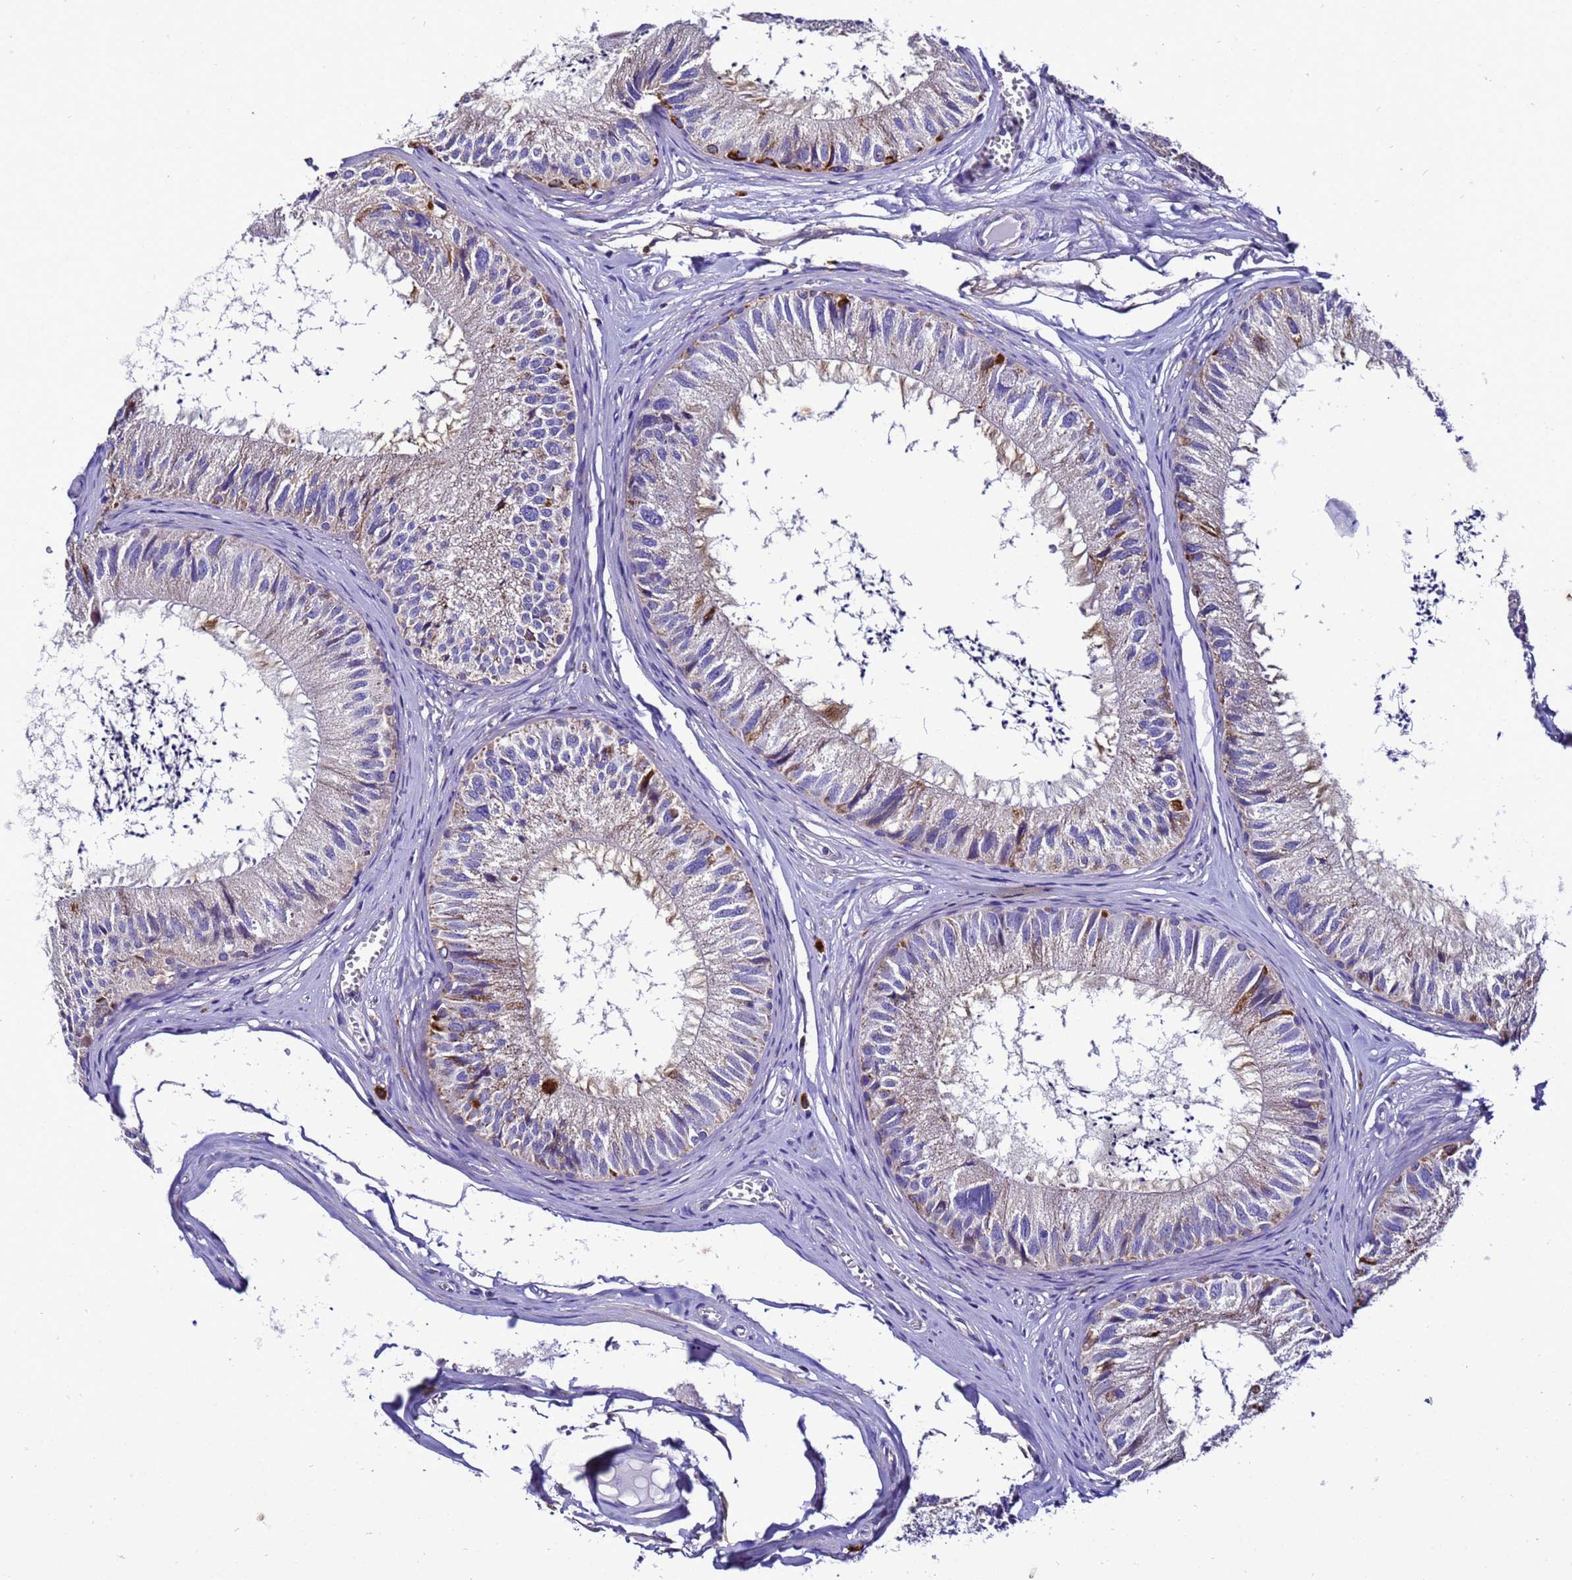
{"staining": {"intensity": "moderate", "quantity": "<25%", "location": "cytoplasmic/membranous"}, "tissue": "epididymis", "cell_type": "Glandular cells", "image_type": "normal", "snomed": [{"axis": "morphology", "description": "Normal tissue, NOS"}, {"axis": "topography", "description": "Epididymis"}], "caption": "Protein staining reveals moderate cytoplasmic/membranous positivity in approximately <25% of glandular cells in unremarkable epididymis. The staining is performed using DAB (3,3'-diaminobenzidine) brown chromogen to label protein expression. The nuclei are counter-stained blue using hematoxylin.", "gene": "HIGD2A", "patient": {"sex": "male", "age": 79}}